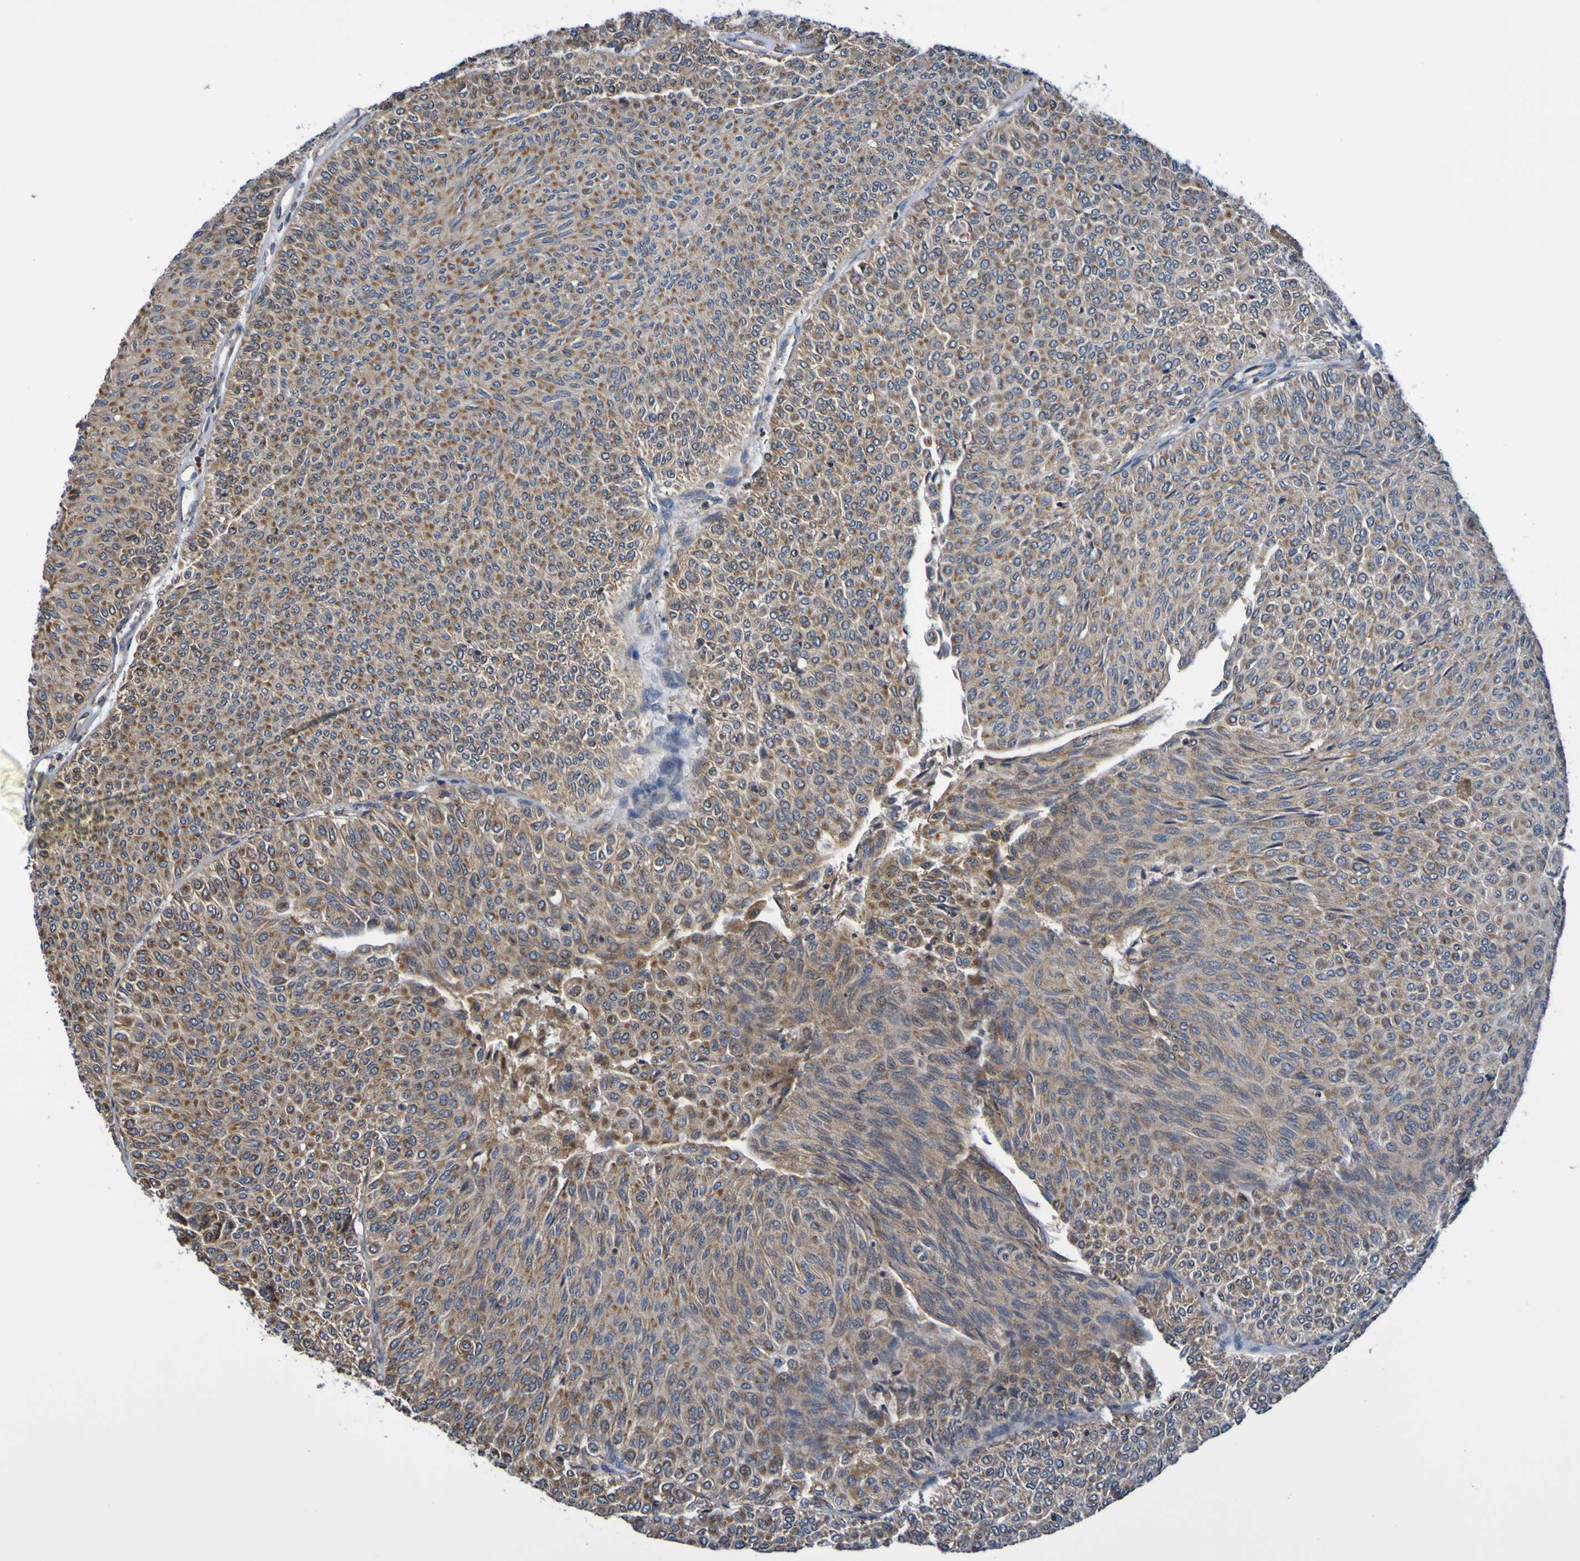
{"staining": {"intensity": "moderate", "quantity": ">75%", "location": "cytoplasmic/membranous"}, "tissue": "urothelial cancer", "cell_type": "Tumor cells", "image_type": "cancer", "snomed": [{"axis": "morphology", "description": "Urothelial carcinoma, Low grade"}, {"axis": "topography", "description": "Urinary bladder"}], "caption": "Moderate cytoplasmic/membranous protein expression is identified in about >75% of tumor cells in urothelial cancer. (DAB IHC with brightfield microscopy, high magnification).", "gene": "AXIN1", "patient": {"sex": "male", "age": 78}}